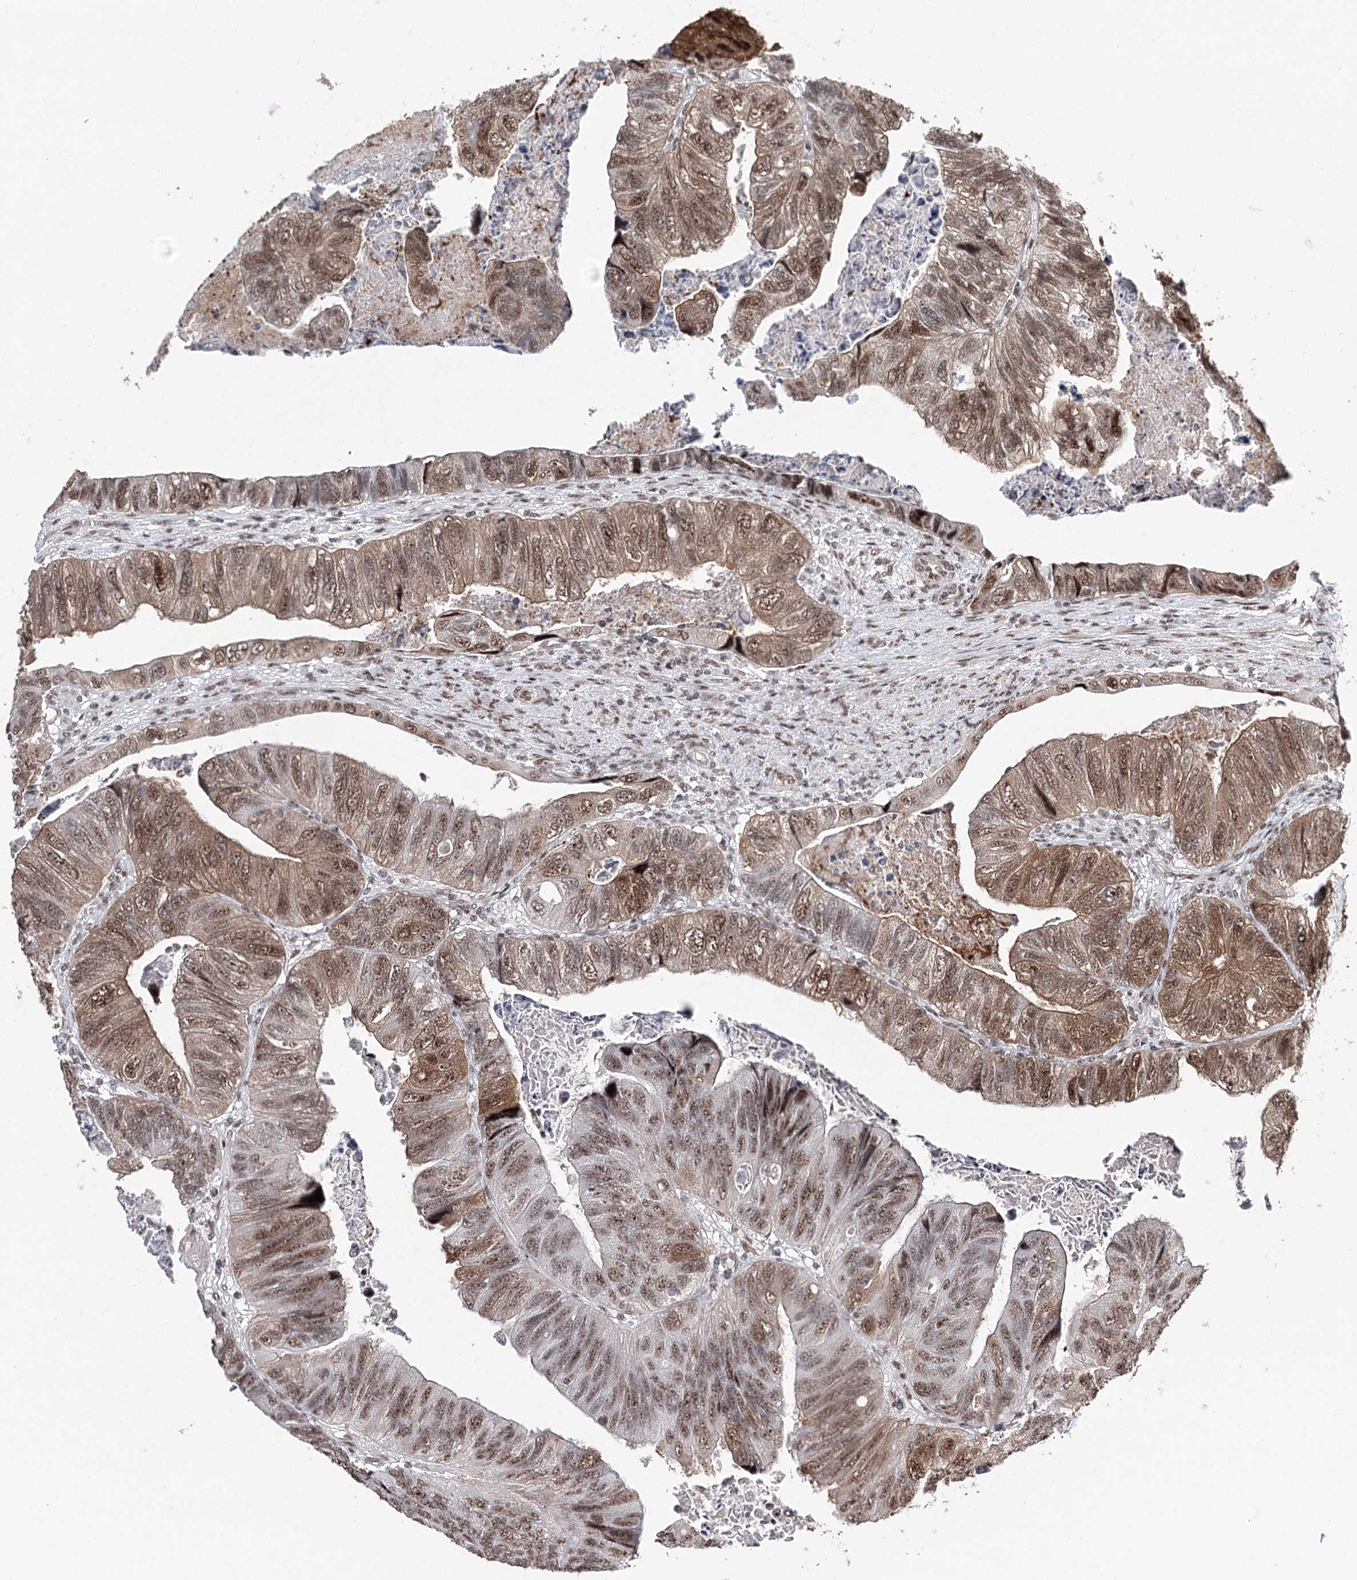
{"staining": {"intensity": "moderate", "quantity": ">75%", "location": "cytoplasmic/membranous,nuclear"}, "tissue": "colorectal cancer", "cell_type": "Tumor cells", "image_type": "cancer", "snomed": [{"axis": "morphology", "description": "Adenocarcinoma, NOS"}, {"axis": "topography", "description": "Rectum"}], "caption": "Protein expression analysis of colorectal cancer demonstrates moderate cytoplasmic/membranous and nuclear staining in about >75% of tumor cells. Nuclei are stained in blue.", "gene": "PDCD4", "patient": {"sex": "male", "age": 63}}